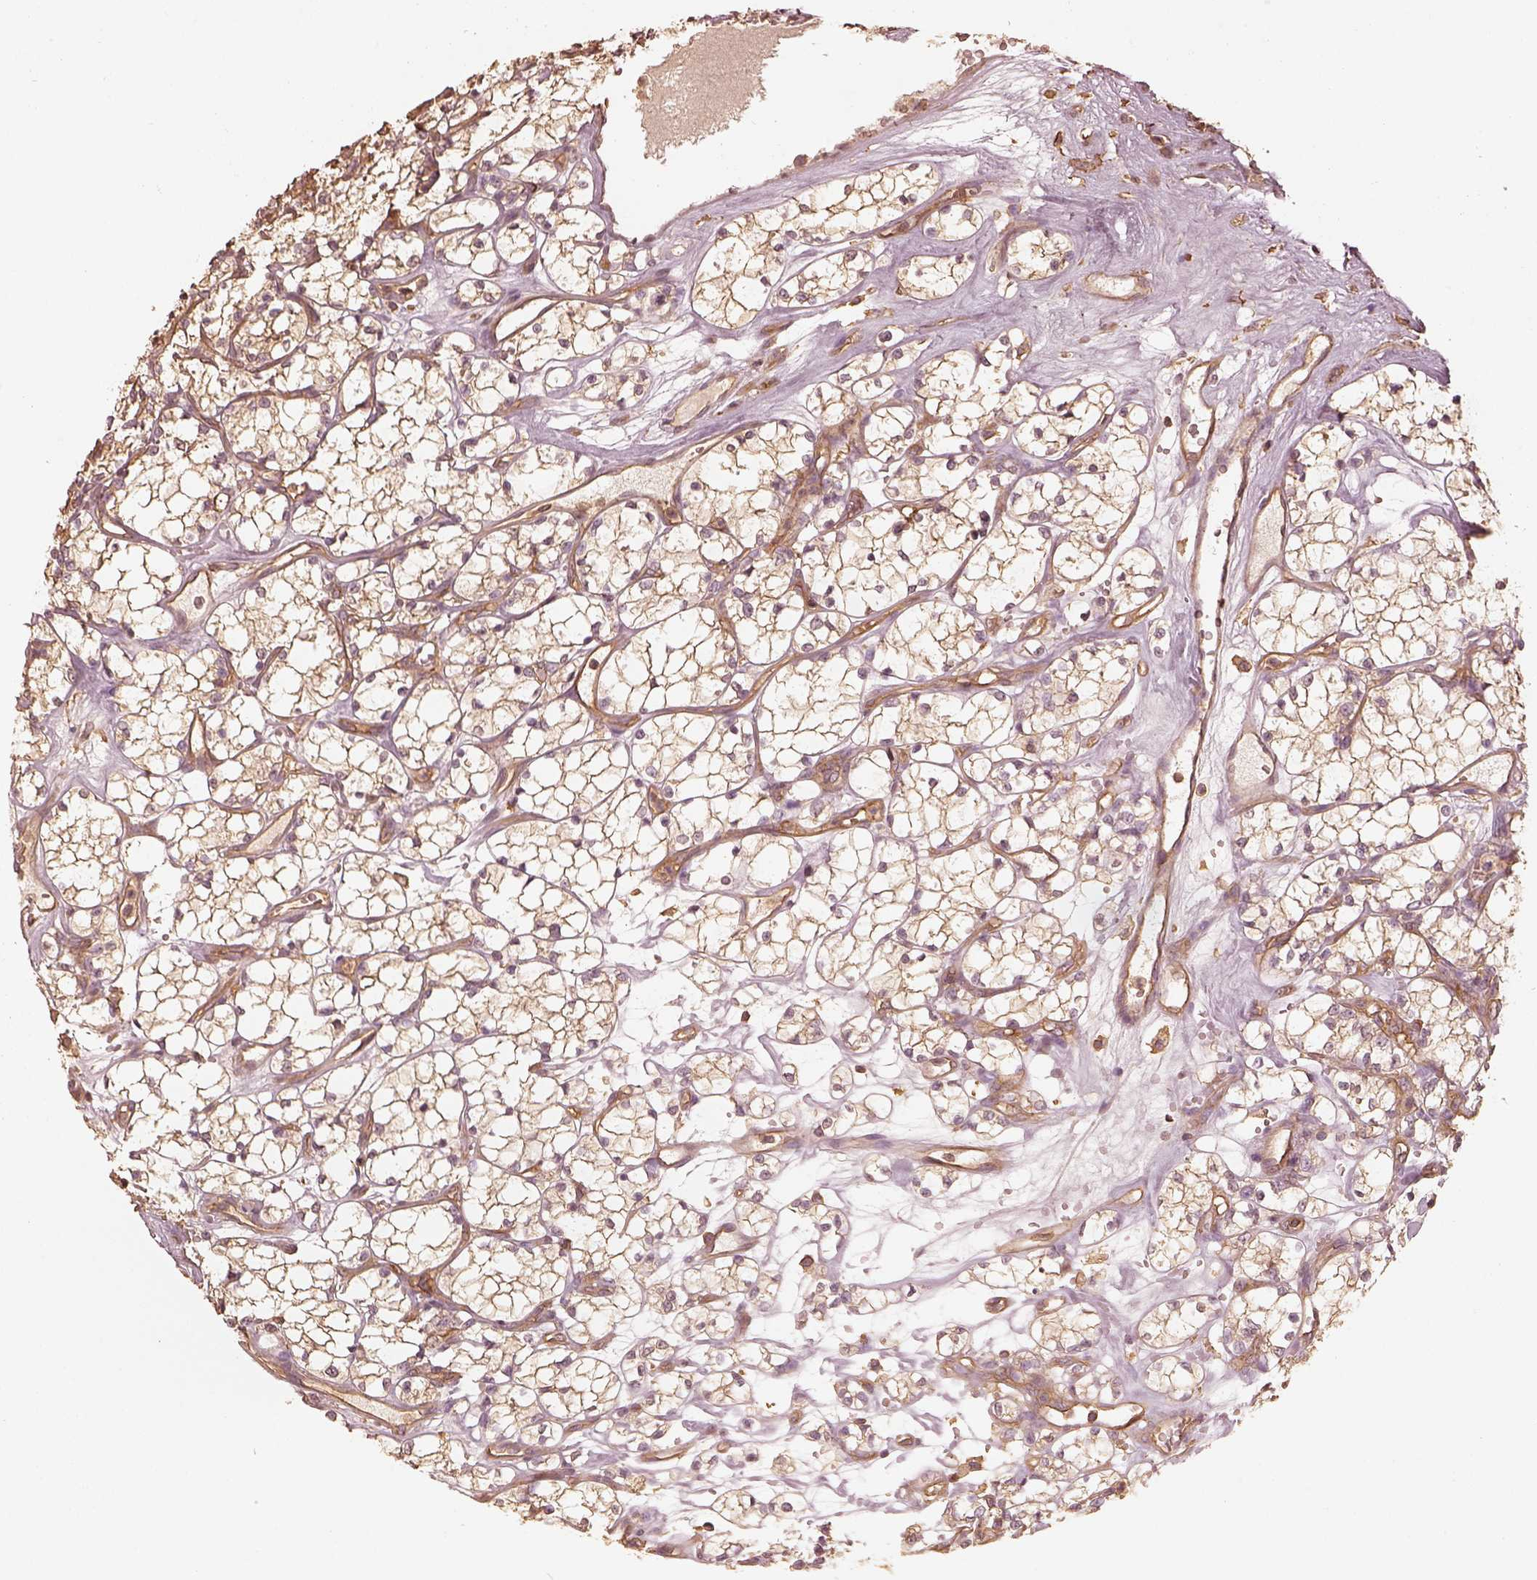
{"staining": {"intensity": "moderate", "quantity": ">75%", "location": "cytoplasmic/membranous"}, "tissue": "renal cancer", "cell_type": "Tumor cells", "image_type": "cancer", "snomed": [{"axis": "morphology", "description": "Adenocarcinoma, NOS"}, {"axis": "topography", "description": "Kidney"}], "caption": "Renal adenocarcinoma stained for a protein reveals moderate cytoplasmic/membranous positivity in tumor cells.", "gene": "WDR7", "patient": {"sex": "female", "age": 69}}